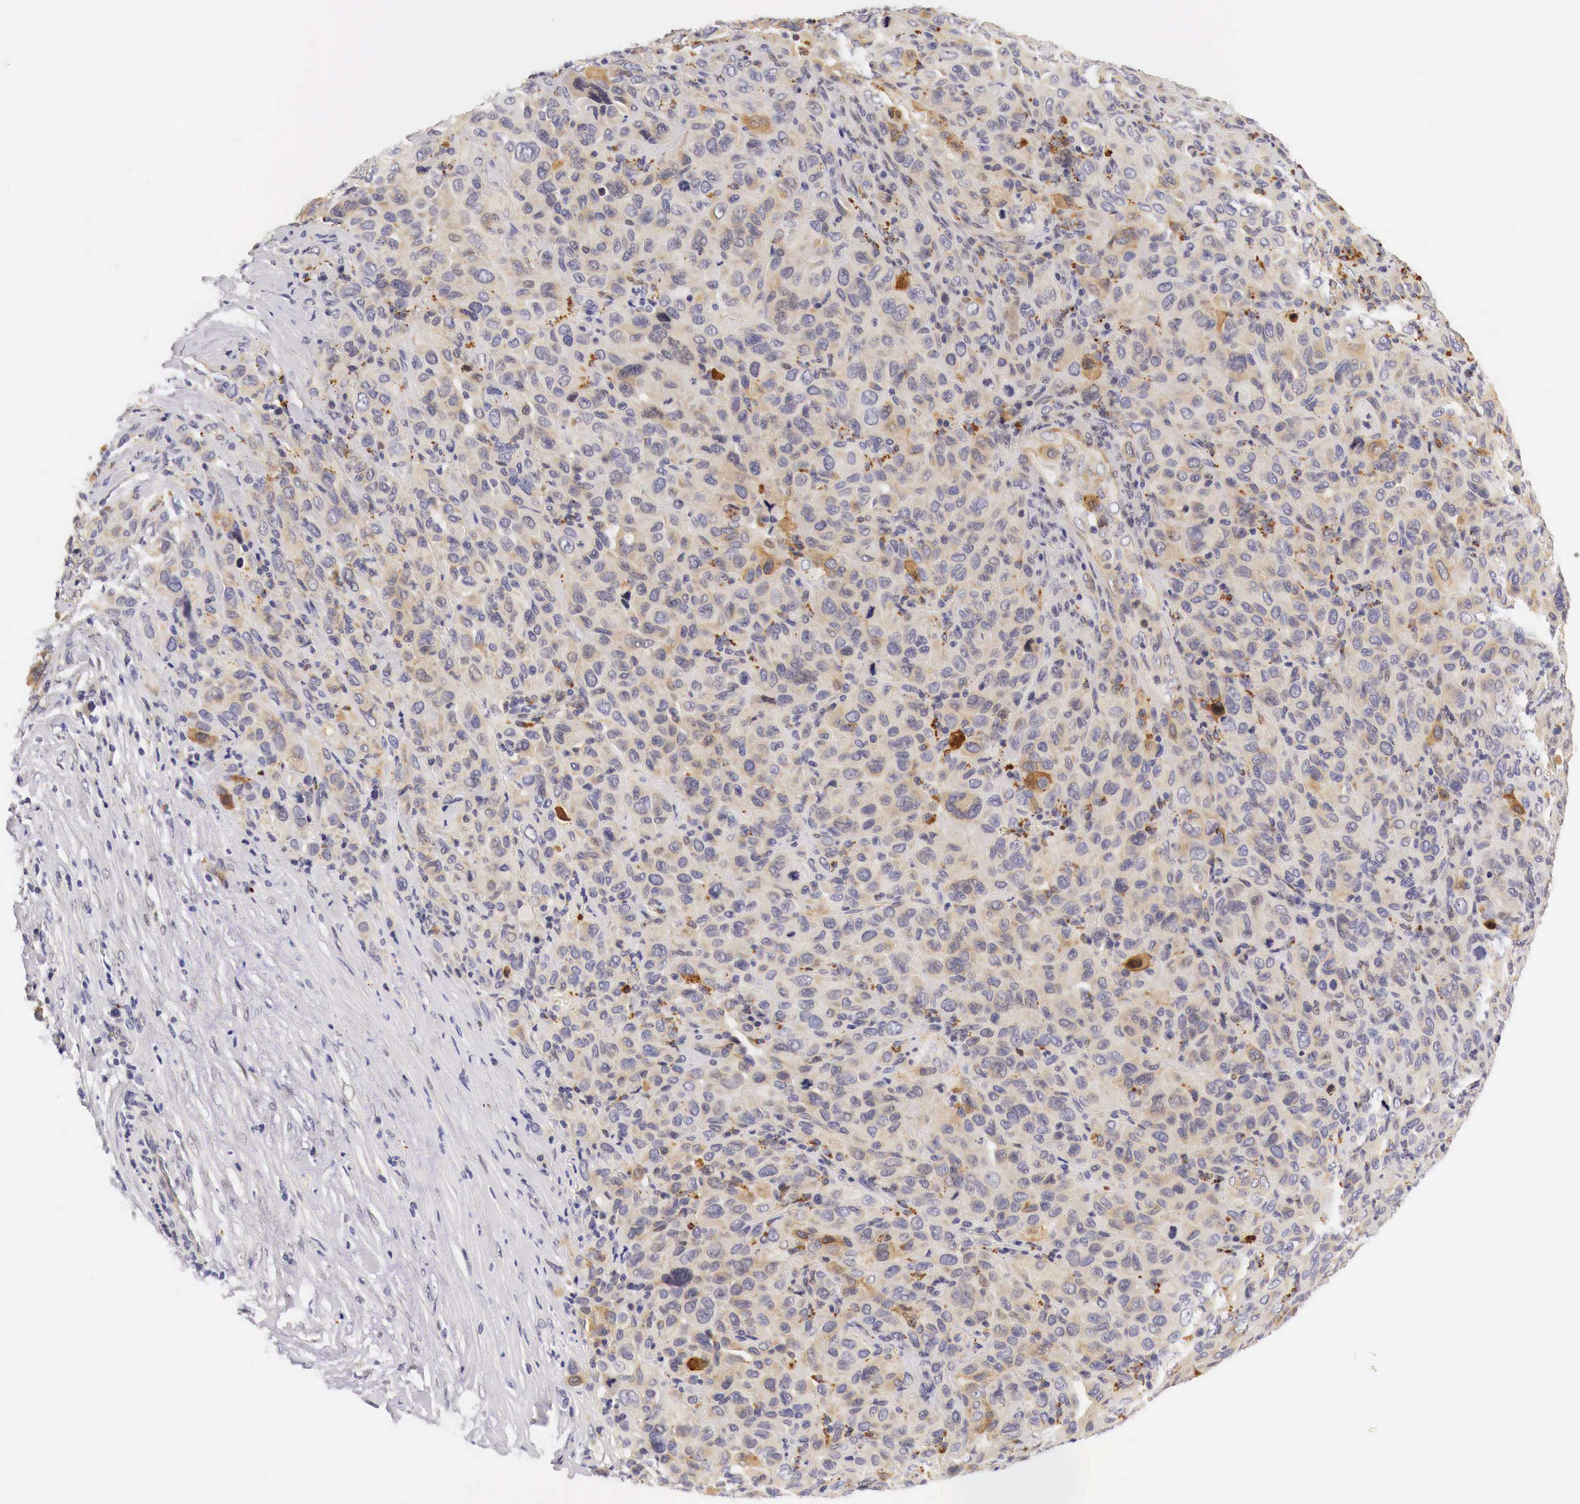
{"staining": {"intensity": "weak", "quantity": "<25%", "location": "cytoplasmic/membranous,nuclear"}, "tissue": "melanoma", "cell_type": "Tumor cells", "image_type": "cancer", "snomed": [{"axis": "morphology", "description": "Malignant melanoma, Metastatic site"}, {"axis": "topography", "description": "Skin"}], "caption": "A micrograph of human malignant melanoma (metastatic site) is negative for staining in tumor cells.", "gene": "CASP3", "patient": {"sex": "male", "age": 32}}